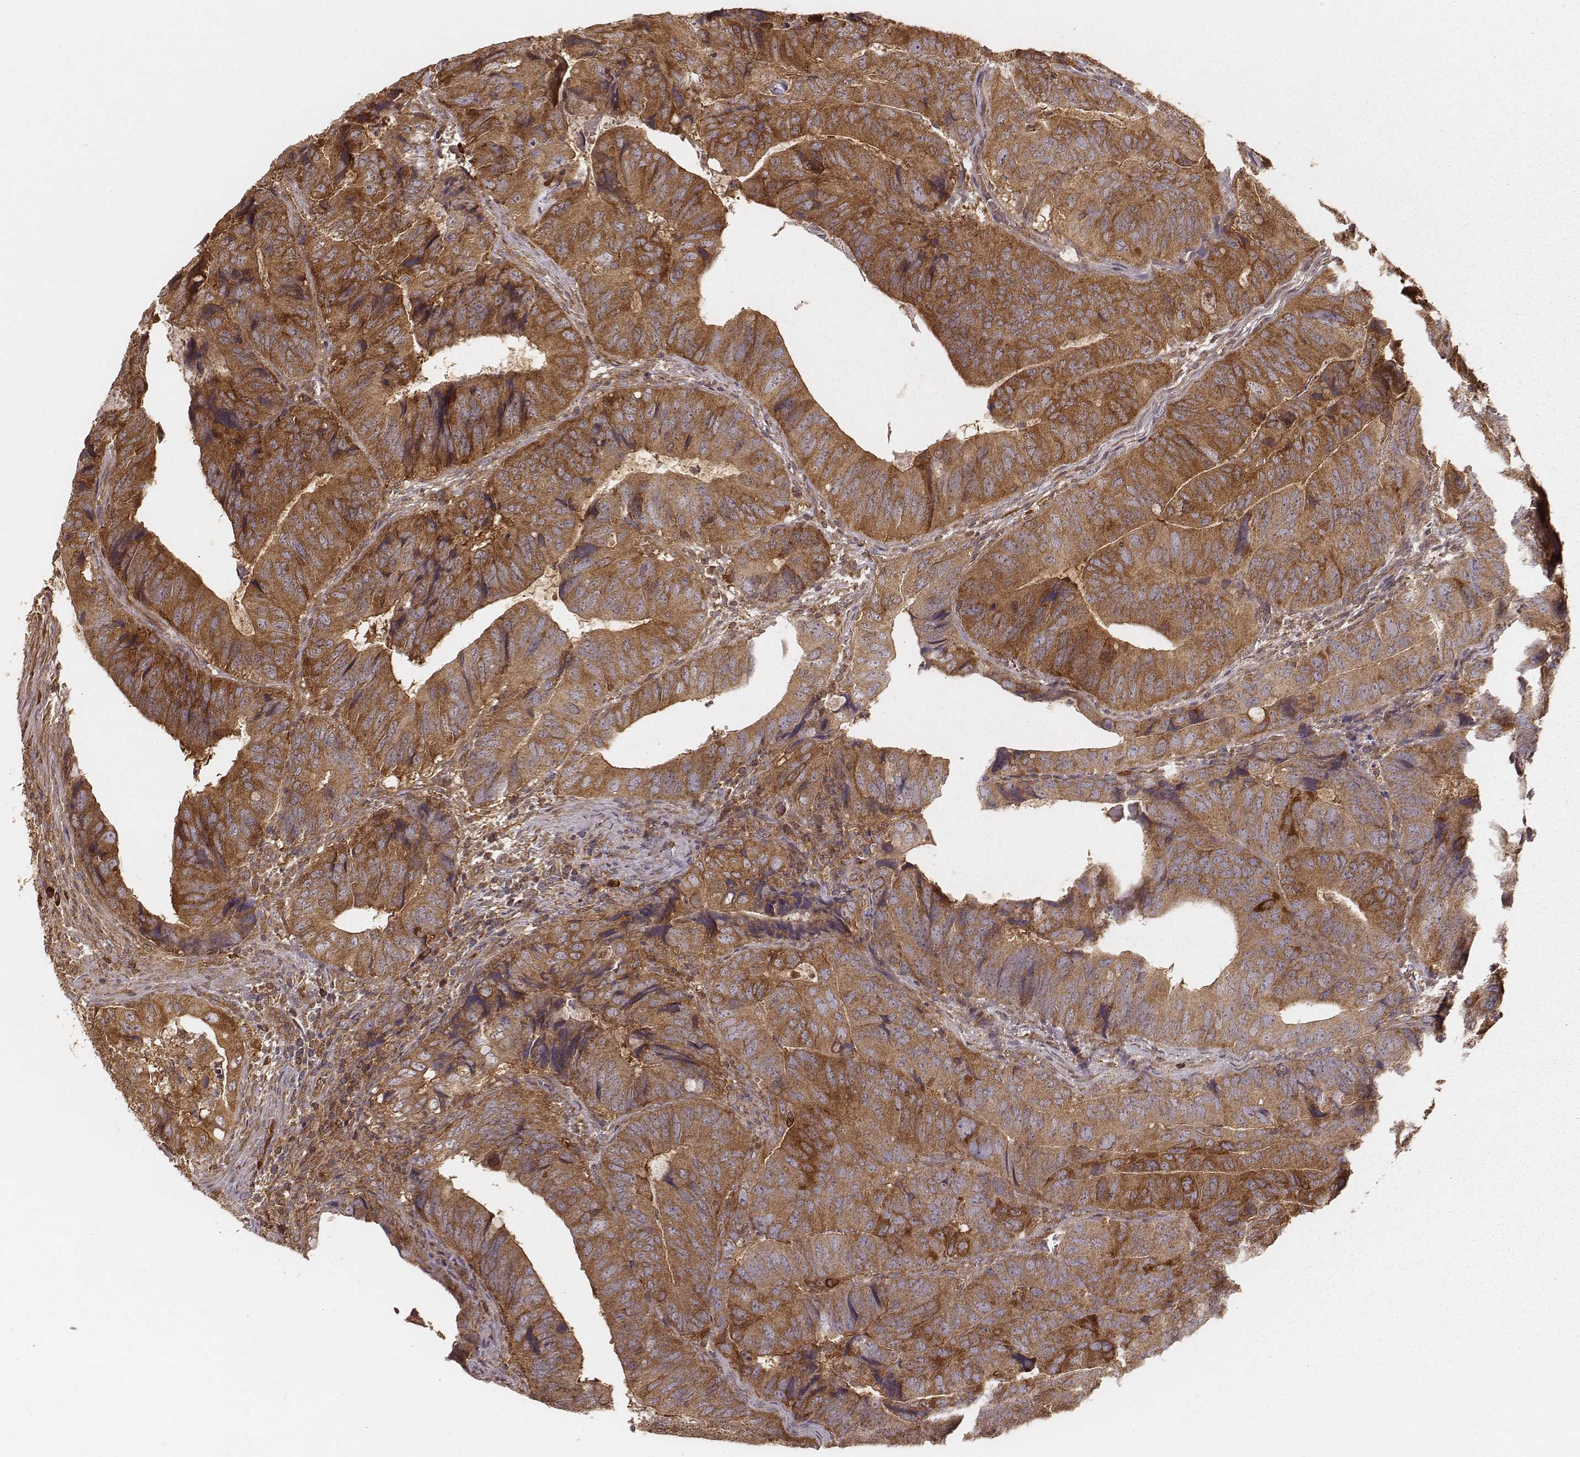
{"staining": {"intensity": "moderate", "quantity": ">75%", "location": "cytoplasmic/membranous"}, "tissue": "colorectal cancer", "cell_type": "Tumor cells", "image_type": "cancer", "snomed": [{"axis": "morphology", "description": "Adenocarcinoma, NOS"}, {"axis": "topography", "description": "Colon"}], "caption": "Colorectal adenocarcinoma stained for a protein (brown) demonstrates moderate cytoplasmic/membranous positive expression in approximately >75% of tumor cells.", "gene": "CARS1", "patient": {"sex": "male", "age": 79}}